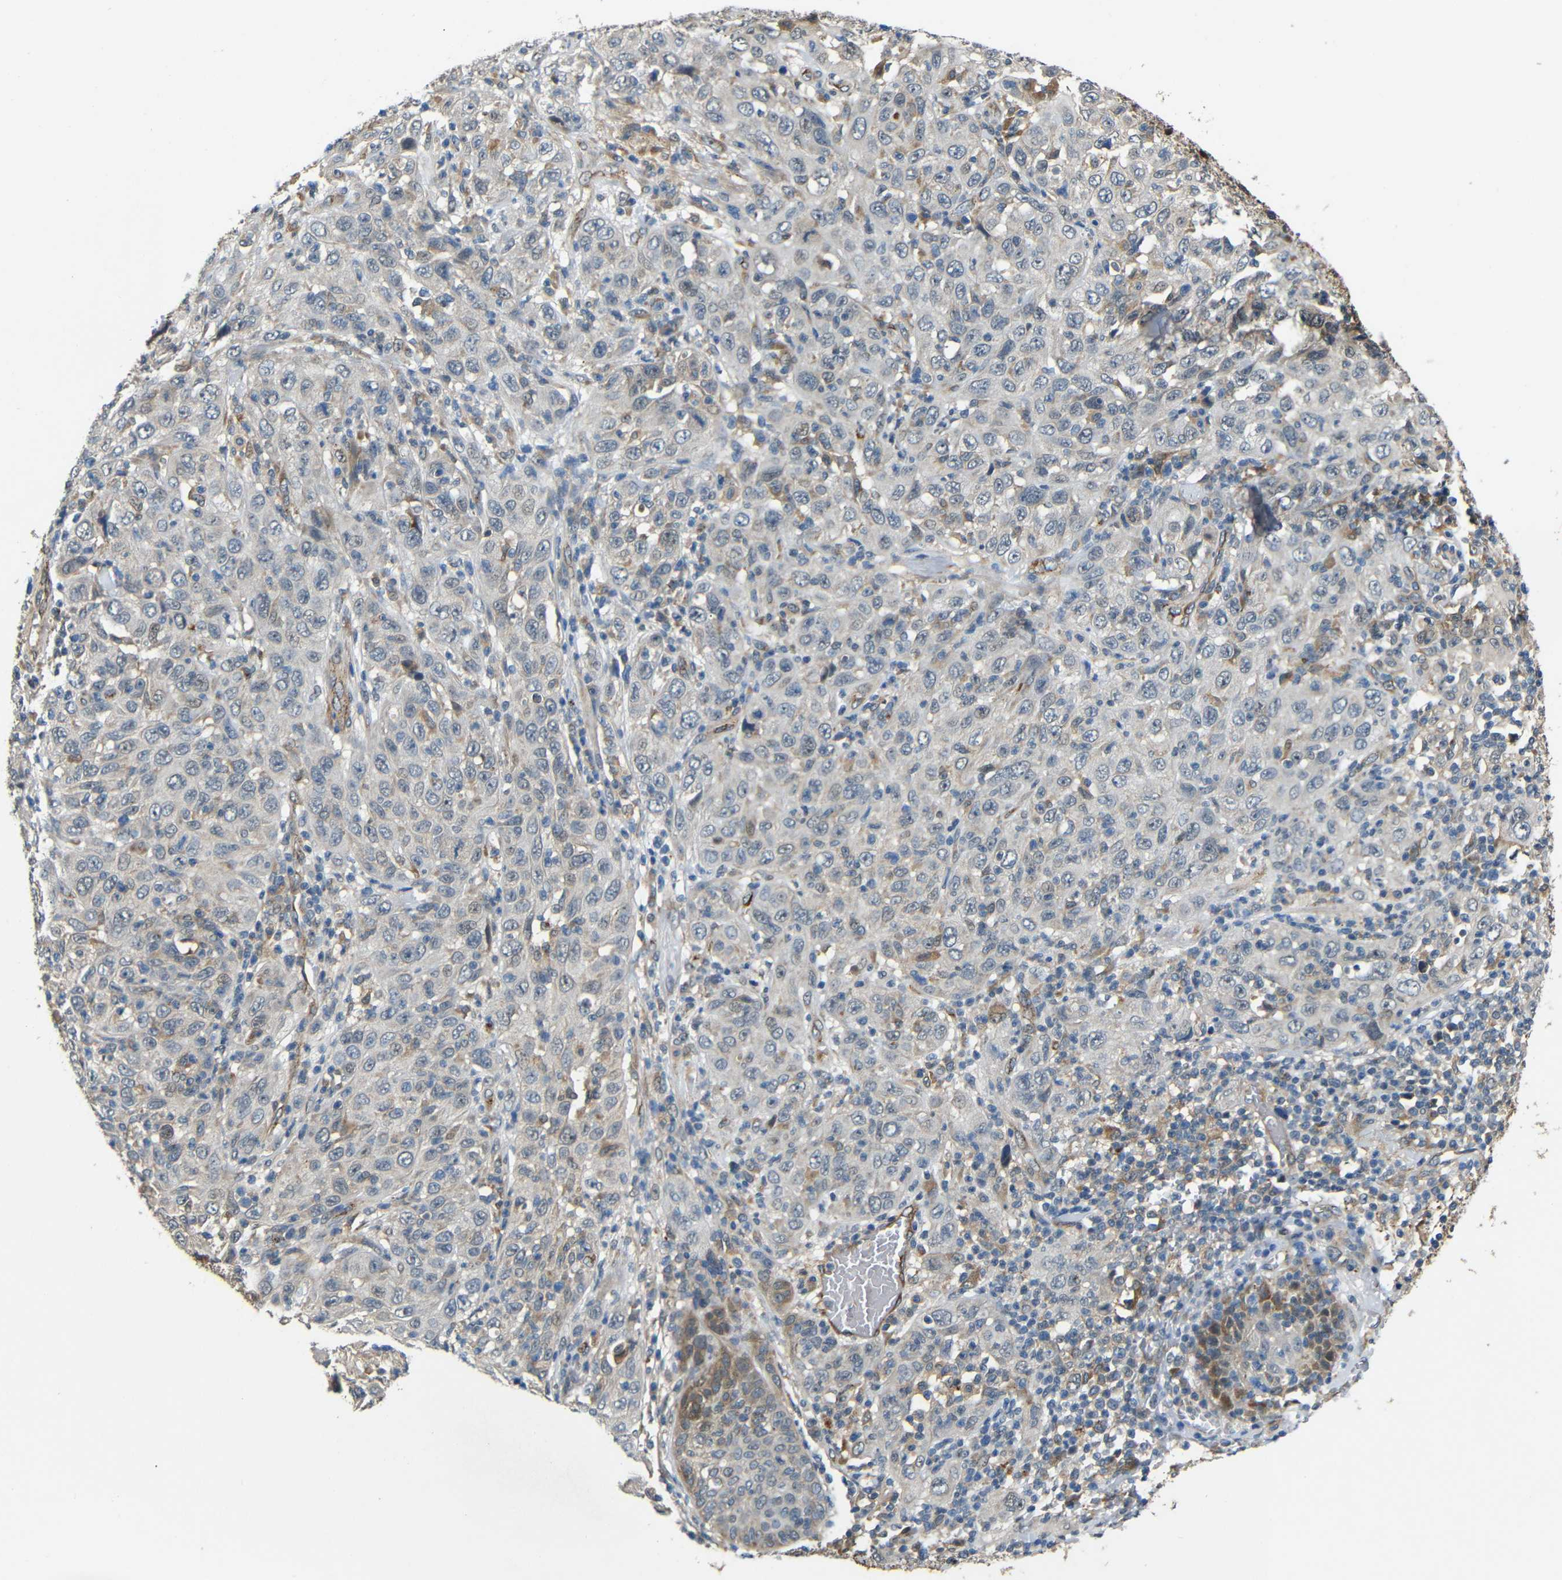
{"staining": {"intensity": "weak", "quantity": "<25%", "location": "cytoplasmic/membranous"}, "tissue": "skin cancer", "cell_type": "Tumor cells", "image_type": "cancer", "snomed": [{"axis": "morphology", "description": "Squamous cell carcinoma, NOS"}, {"axis": "topography", "description": "Skin"}], "caption": "This is a photomicrograph of IHC staining of squamous cell carcinoma (skin), which shows no expression in tumor cells.", "gene": "ATP7A", "patient": {"sex": "female", "age": 88}}